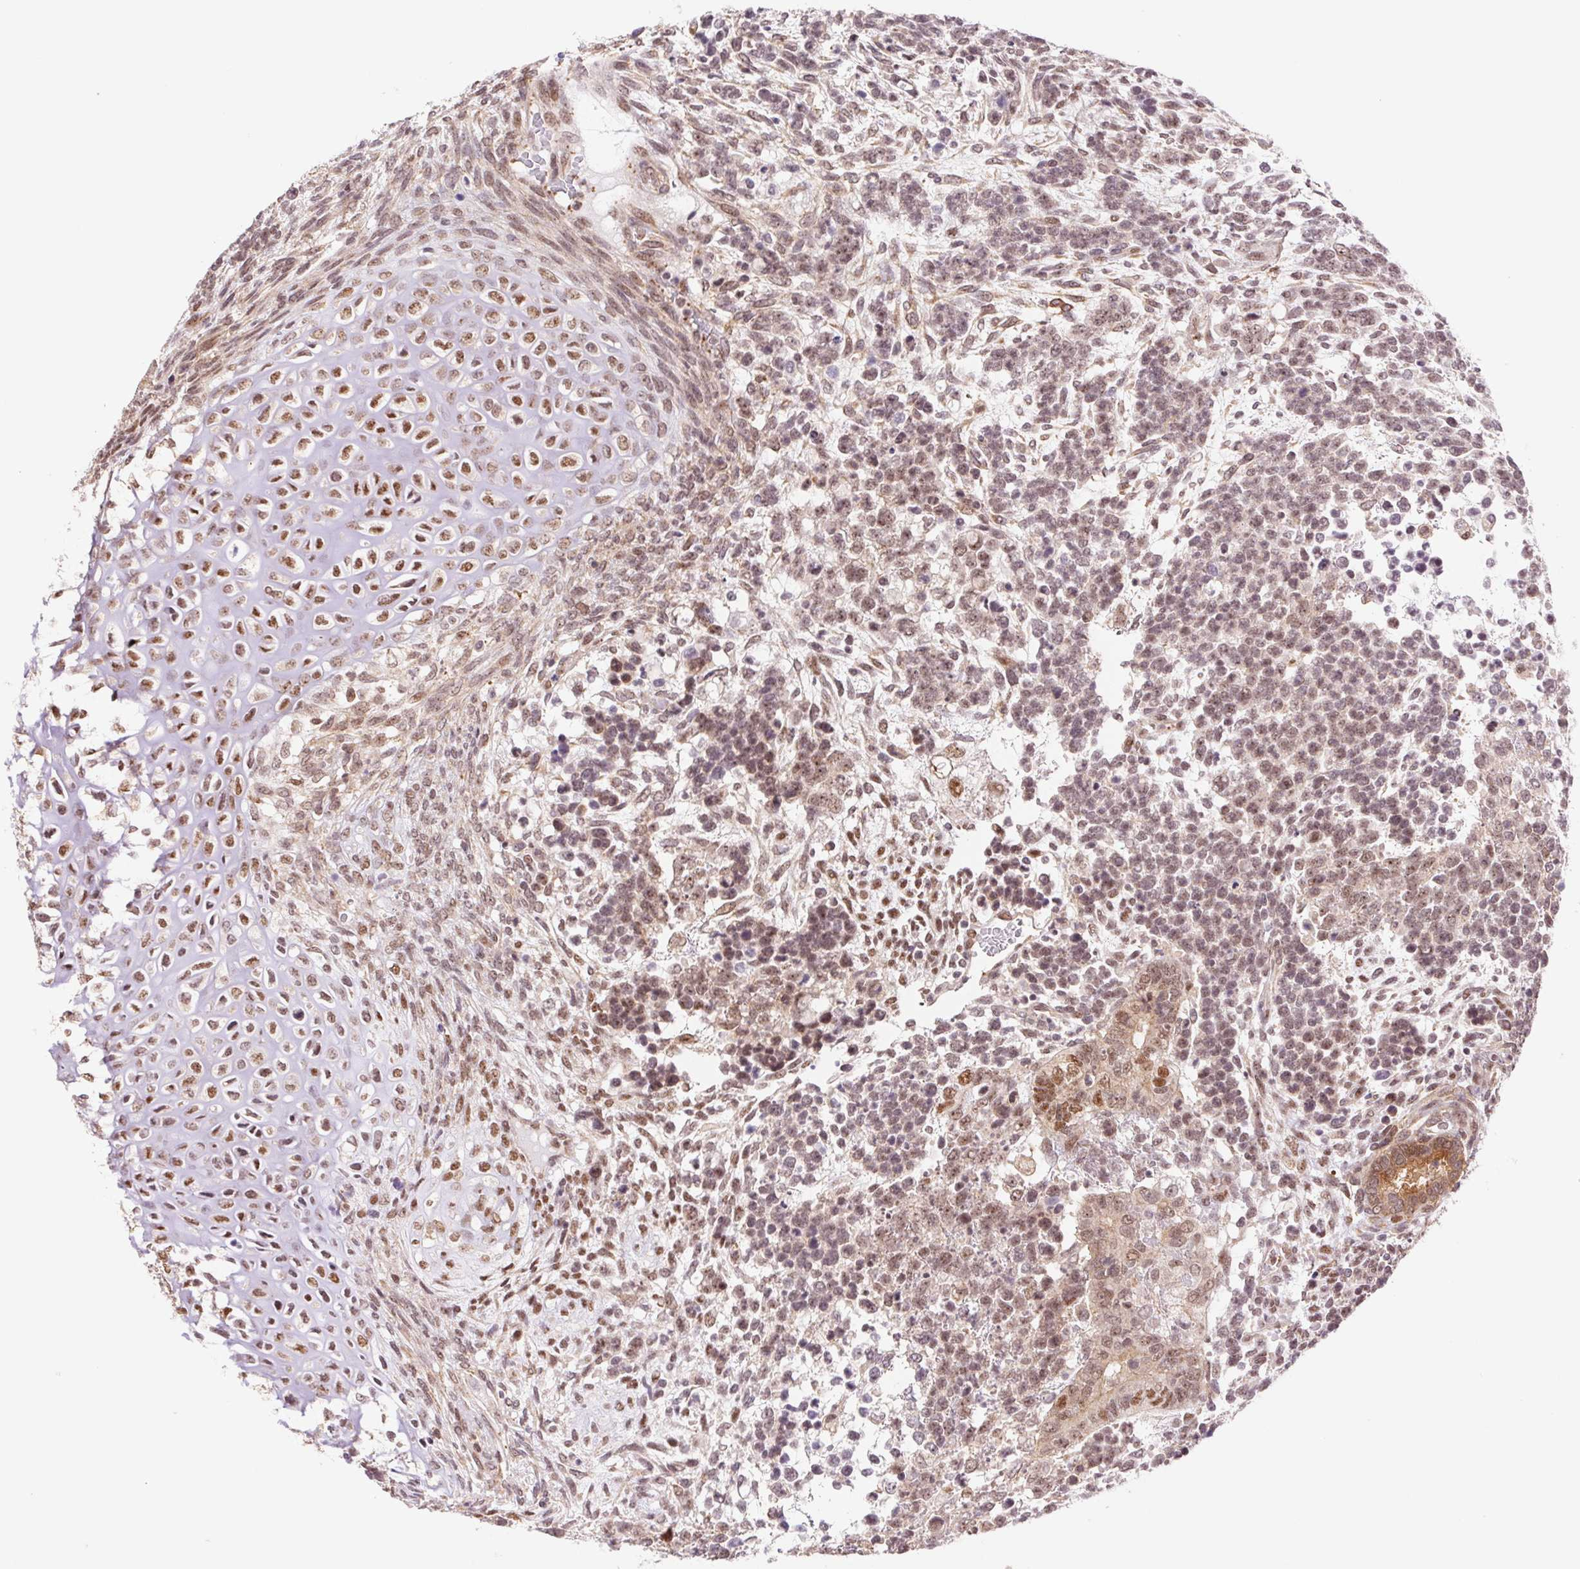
{"staining": {"intensity": "moderate", "quantity": "25%-75%", "location": "nuclear"}, "tissue": "testis cancer", "cell_type": "Tumor cells", "image_type": "cancer", "snomed": [{"axis": "morphology", "description": "Carcinoma, Embryonal, NOS"}, {"axis": "topography", "description": "Testis"}], "caption": "Moderate nuclear protein positivity is appreciated in approximately 25%-75% of tumor cells in testis cancer (embryonal carcinoma).", "gene": "CWC25", "patient": {"sex": "male", "age": 23}}